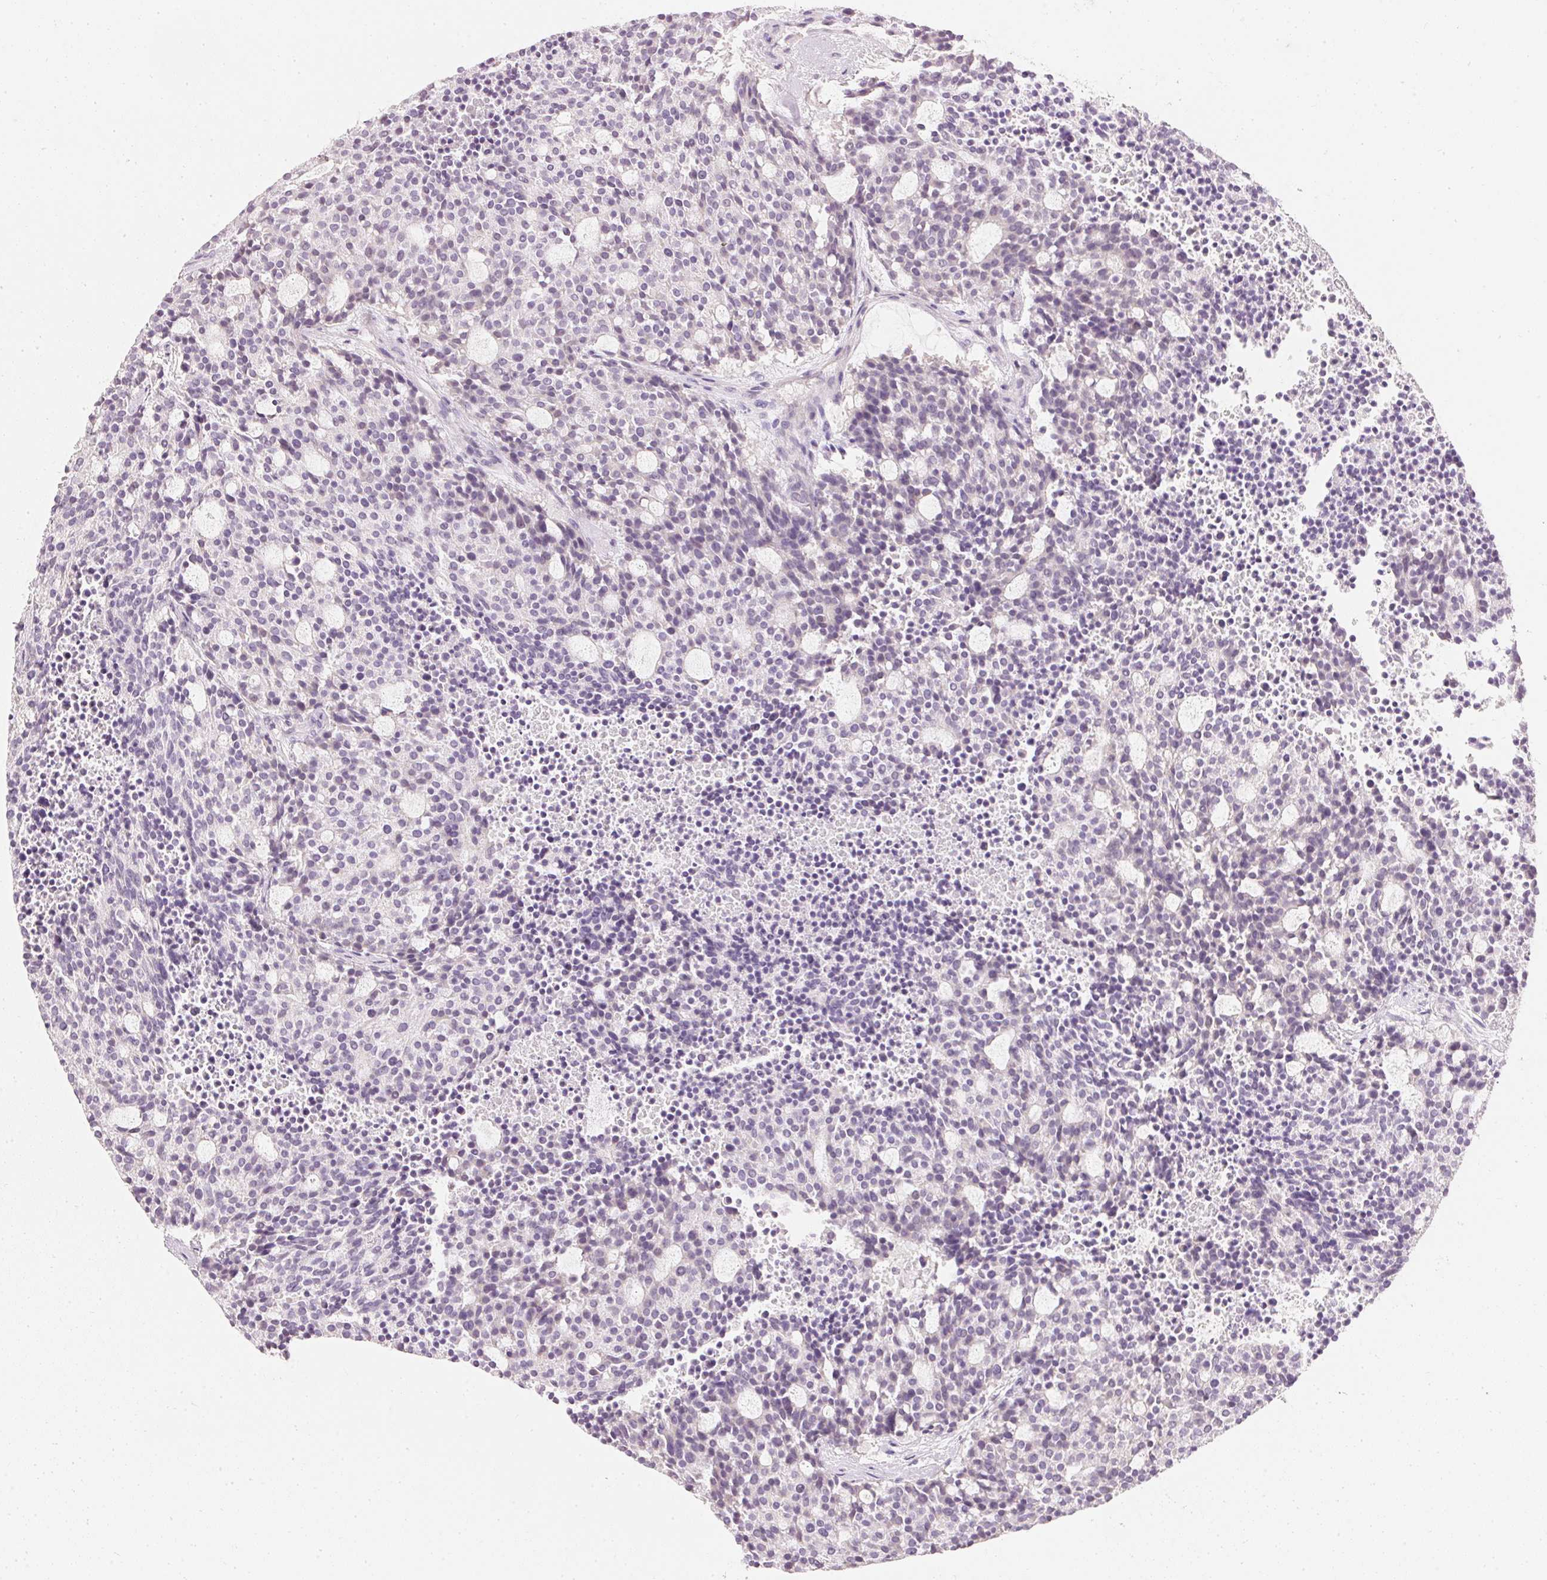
{"staining": {"intensity": "negative", "quantity": "none", "location": "none"}, "tissue": "carcinoid", "cell_type": "Tumor cells", "image_type": "cancer", "snomed": [{"axis": "morphology", "description": "Carcinoid, malignant, NOS"}, {"axis": "topography", "description": "Pancreas"}], "caption": "Immunohistochemical staining of carcinoid exhibits no significant expression in tumor cells.", "gene": "ELAVL3", "patient": {"sex": "female", "age": 54}}